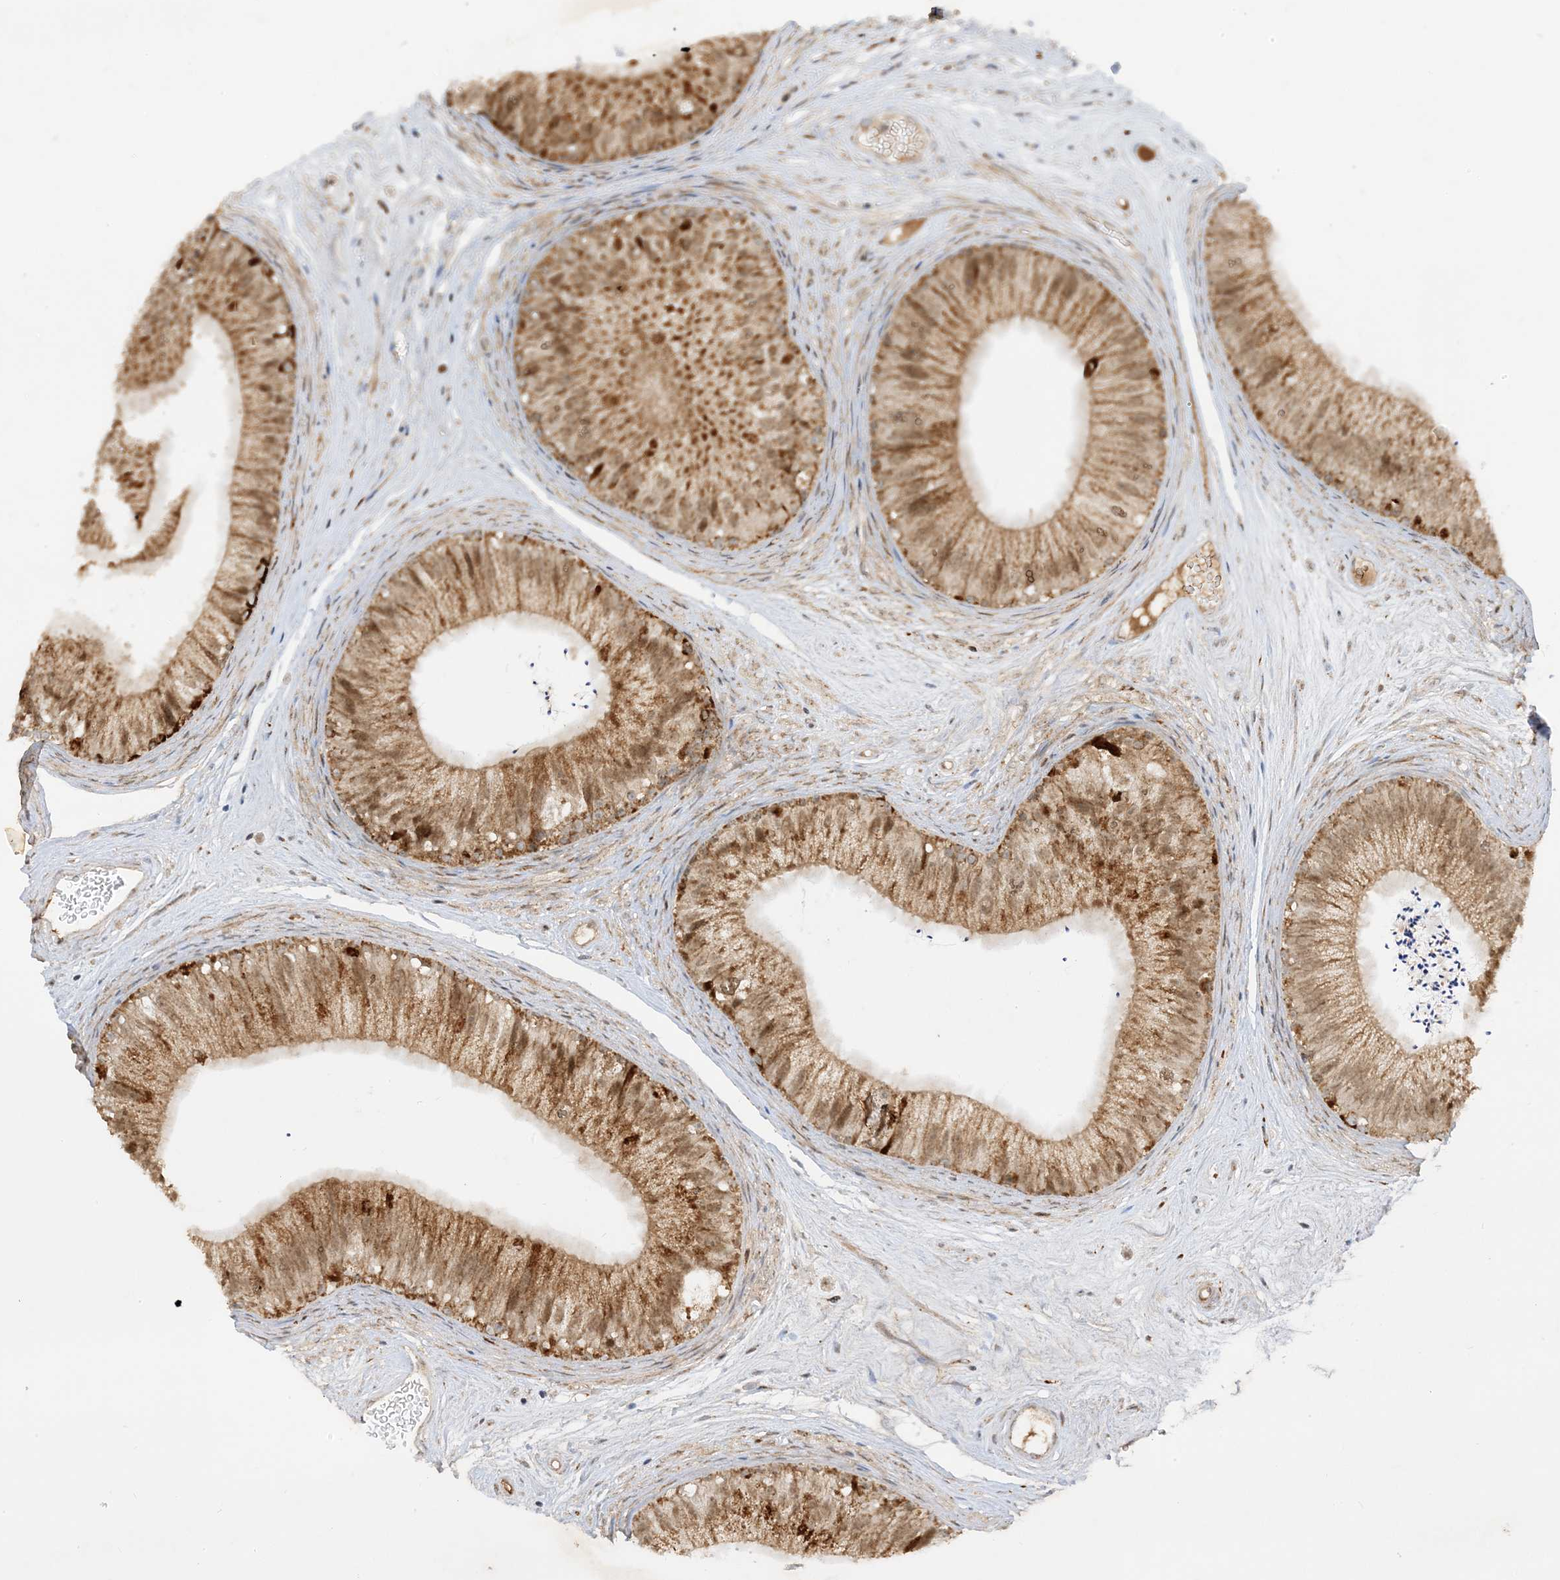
{"staining": {"intensity": "moderate", "quantity": ">75%", "location": "cytoplasmic/membranous,nuclear"}, "tissue": "epididymis", "cell_type": "Glandular cells", "image_type": "normal", "snomed": [{"axis": "morphology", "description": "Normal tissue, NOS"}, {"axis": "topography", "description": "Epididymis"}], "caption": "Immunohistochemical staining of benign human epididymis exhibits moderate cytoplasmic/membranous,nuclear protein positivity in about >75% of glandular cells. Immunohistochemistry (ihc) stains the protein of interest in brown and the nuclei are stained blue.", "gene": "NDUFAF3", "patient": {"sex": "male", "age": 77}}